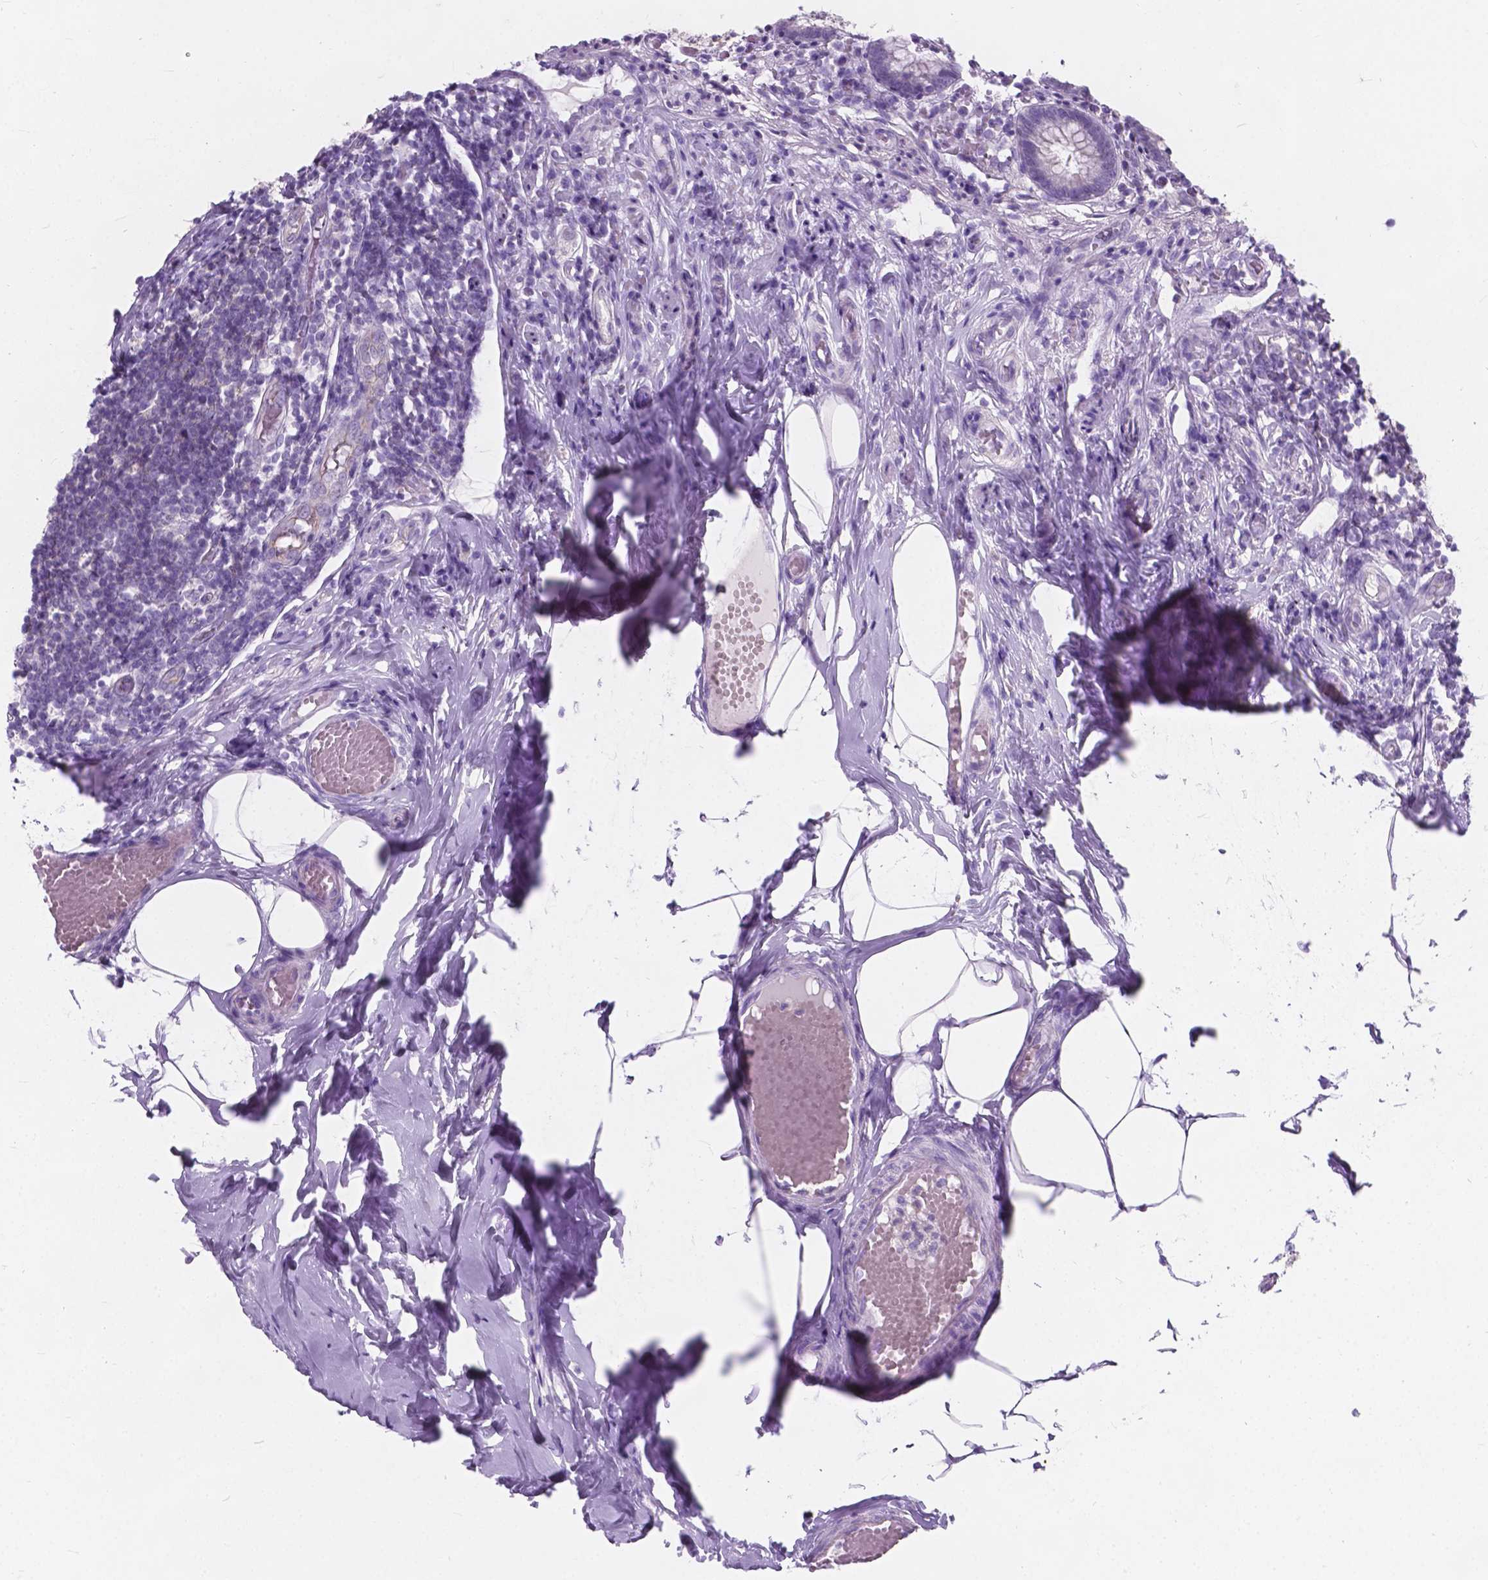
{"staining": {"intensity": "weak", "quantity": ">75%", "location": "cytoplasmic/membranous"}, "tissue": "appendix", "cell_type": "Glandular cells", "image_type": "normal", "snomed": [{"axis": "morphology", "description": "Normal tissue, NOS"}, {"axis": "topography", "description": "Appendix"}], "caption": "Protein expression analysis of normal human appendix reveals weak cytoplasmic/membranous expression in about >75% of glandular cells.", "gene": "KIAA0040", "patient": {"sex": "female", "age": 32}}